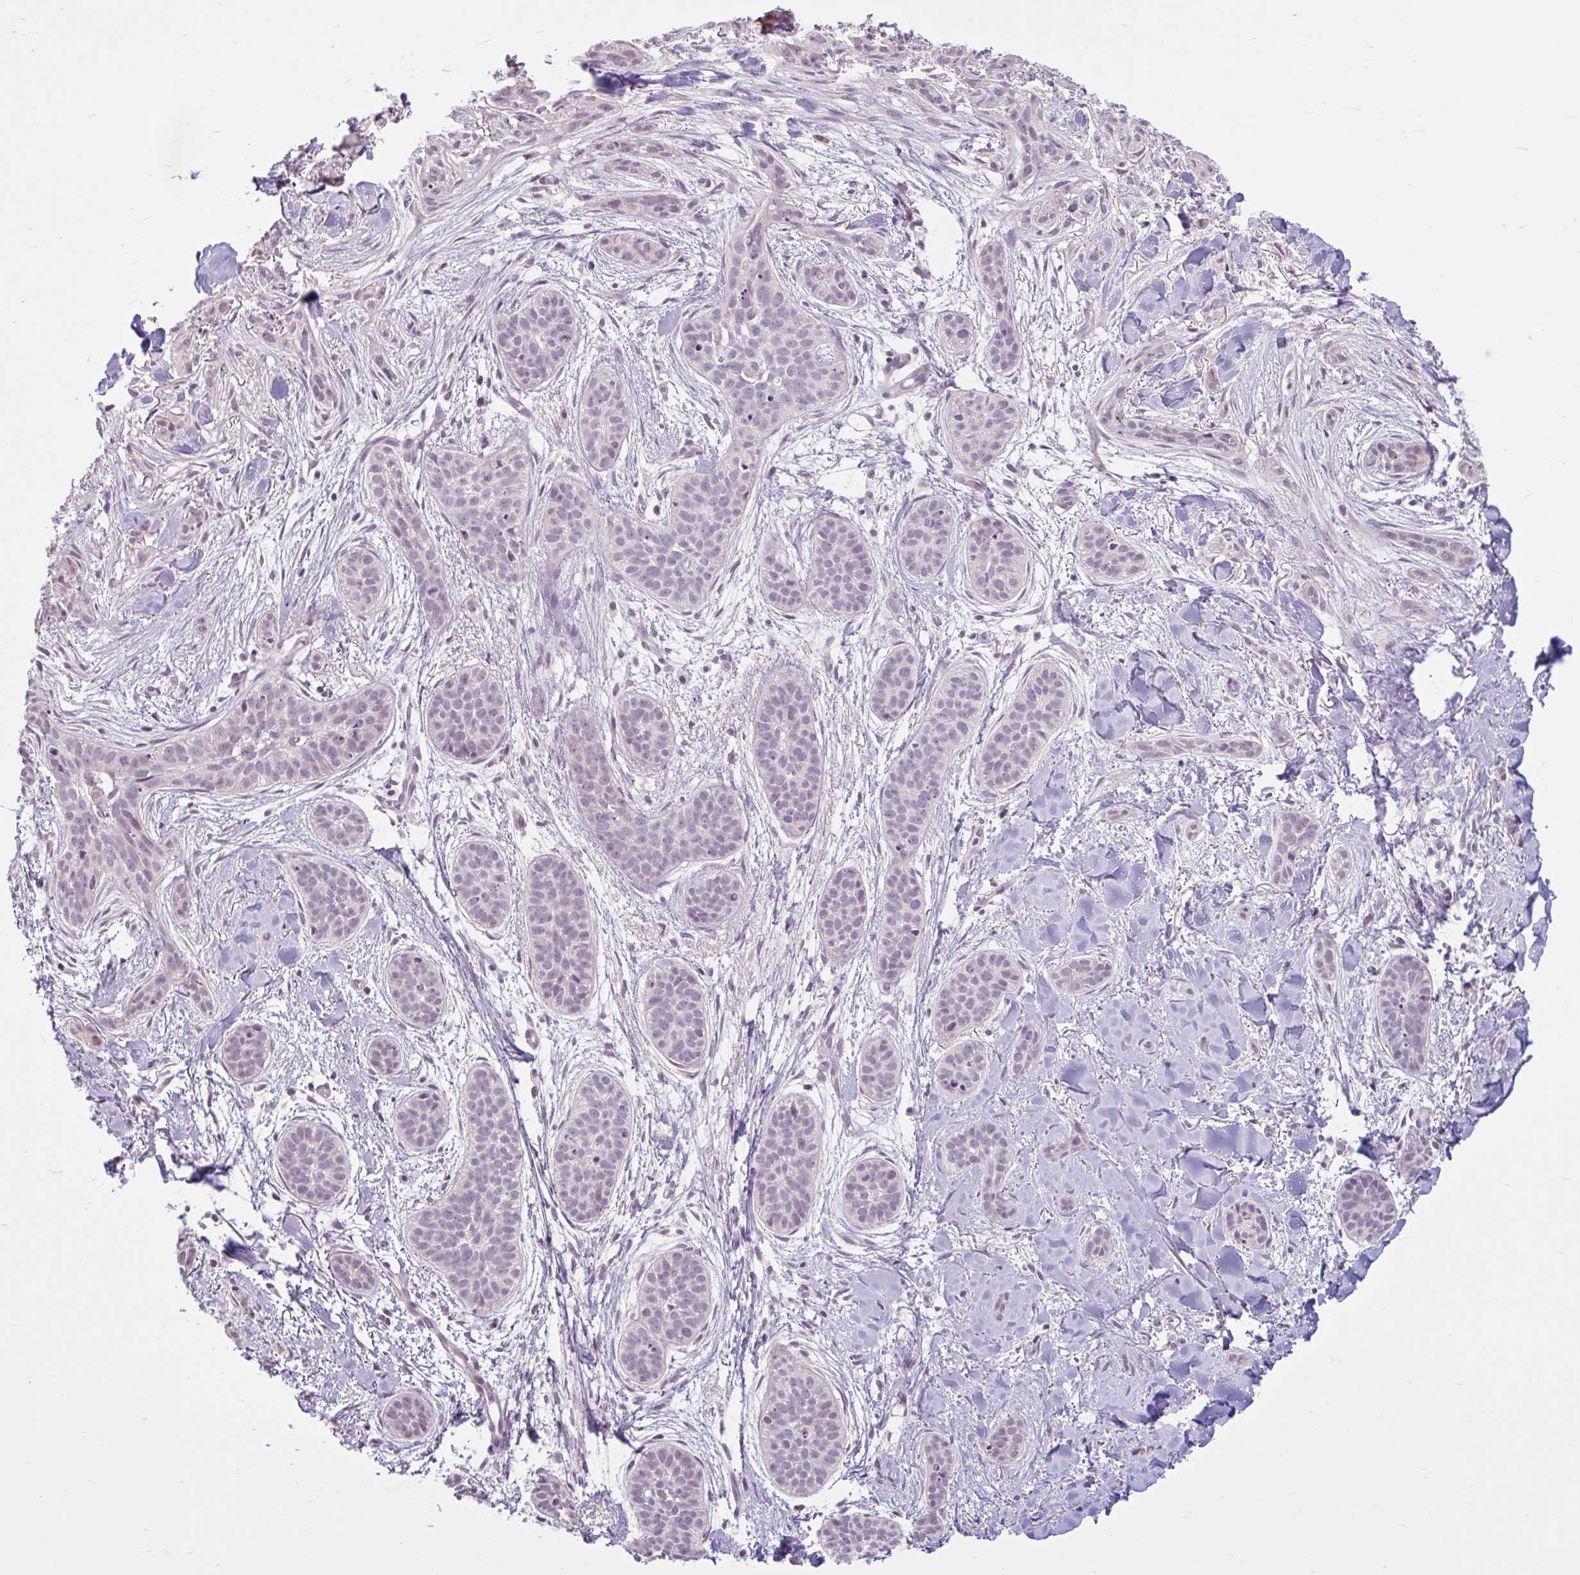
{"staining": {"intensity": "negative", "quantity": "none", "location": "none"}, "tissue": "skin cancer", "cell_type": "Tumor cells", "image_type": "cancer", "snomed": [{"axis": "morphology", "description": "Basal cell carcinoma"}, {"axis": "topography", "description": "Skin"}], "caption": "Image shows no protein staining in tumor cells of skin basal cell carcinoma tissue.", "gene": "CDH19", "patient": {"sex": "male", "age": 52}}